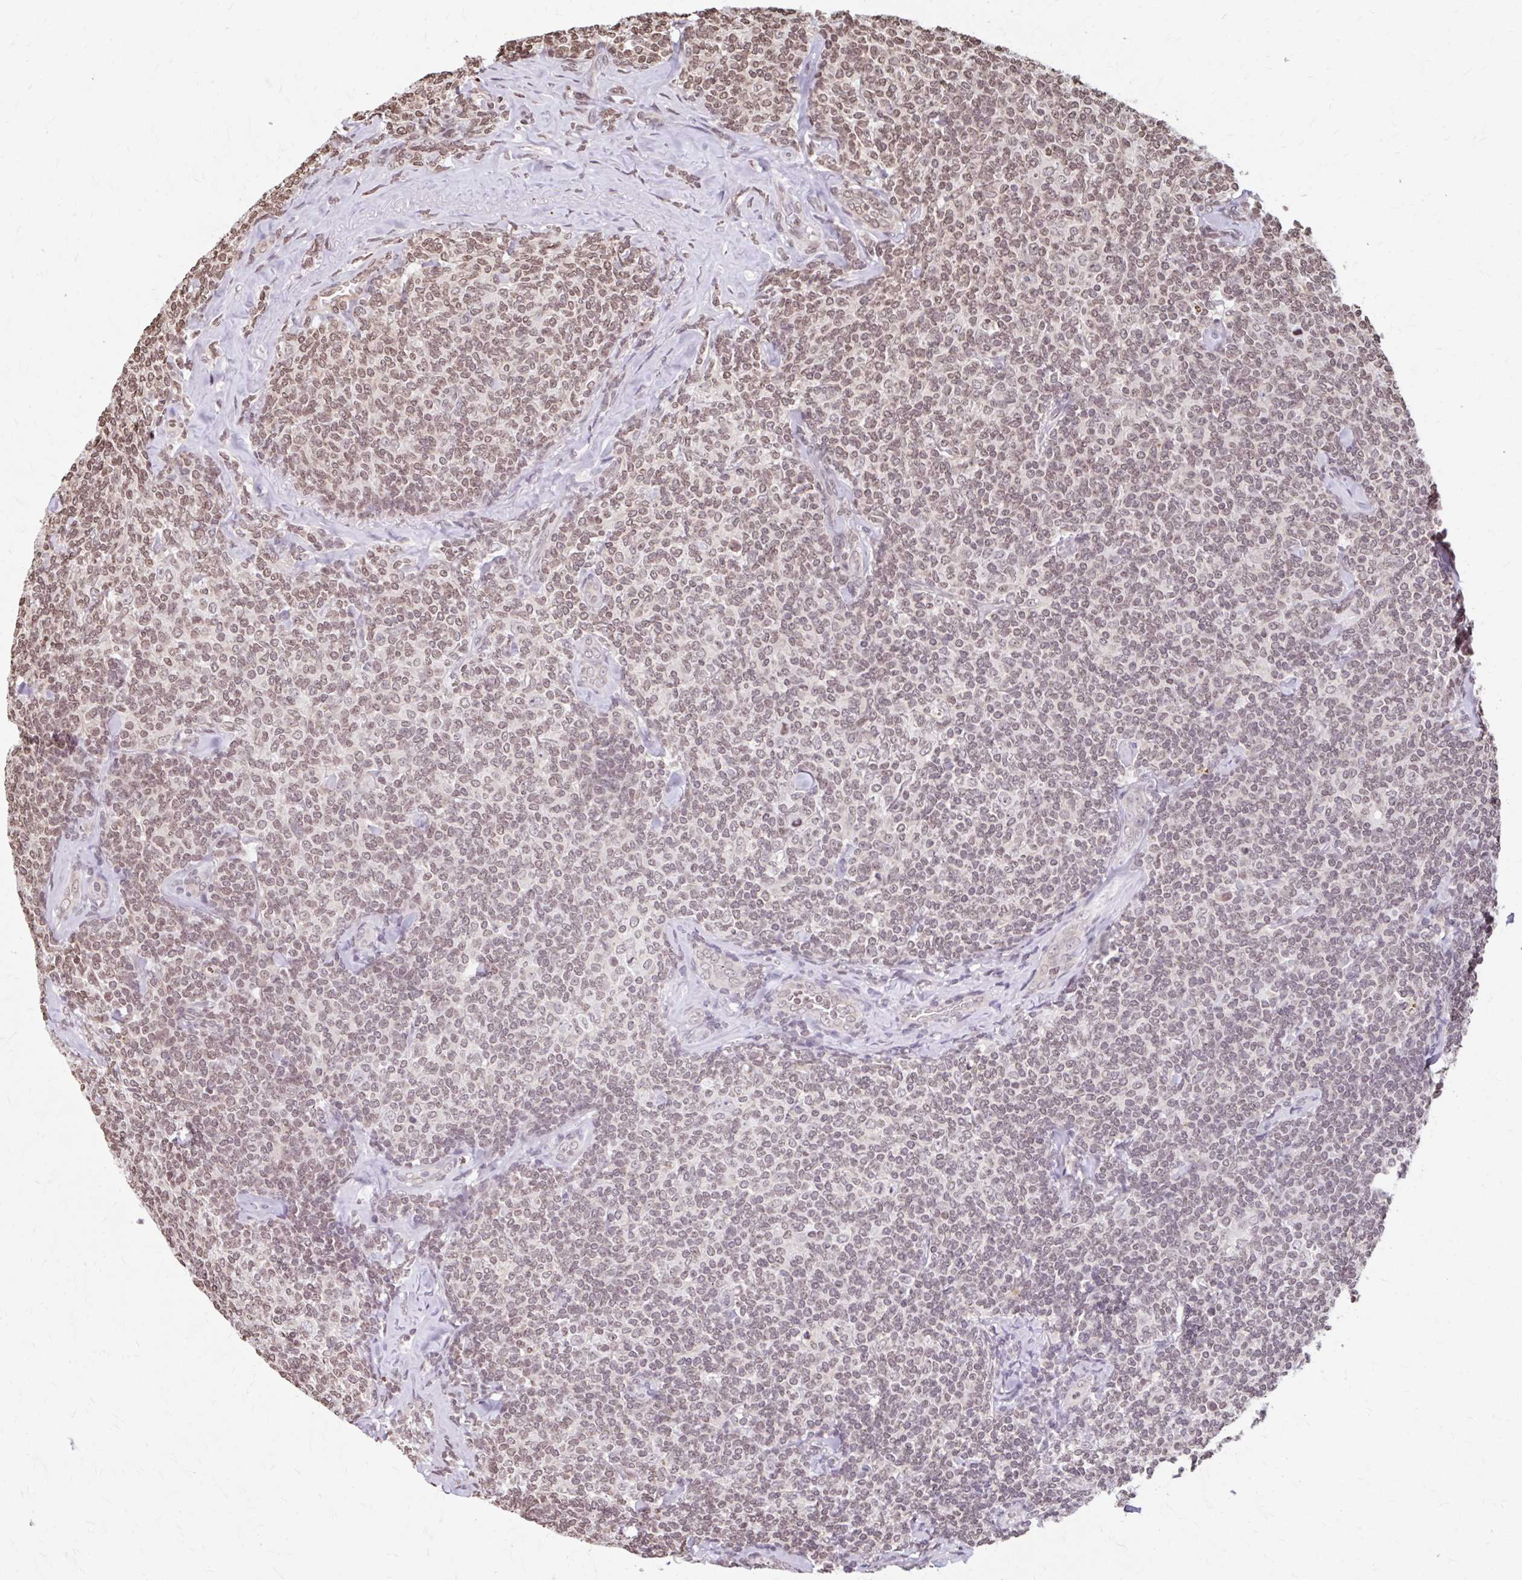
{"staining": {"intensity": "moderate", "quantity": ">75%", "location": "nuclear"}, "tissue": "lymphoma", "cell_type": "Tumor cells", "image_type": "cancer", "snomed": [{"axis": "morphology", "description": "Malignant lymphoma, non-Hodgkin's type, Low grade"}, {"axis": "topography", "description": "Lymph node"}], "caption": "Low-grade malignant lymphoma, non-Hodgkin's type tissue reveals moderate nuclear positivity in about >75% of tumor cells, visualized by immunohistochemistry.", "gene": "ORC3", "patient": {"sex": "female", "age": 56}}